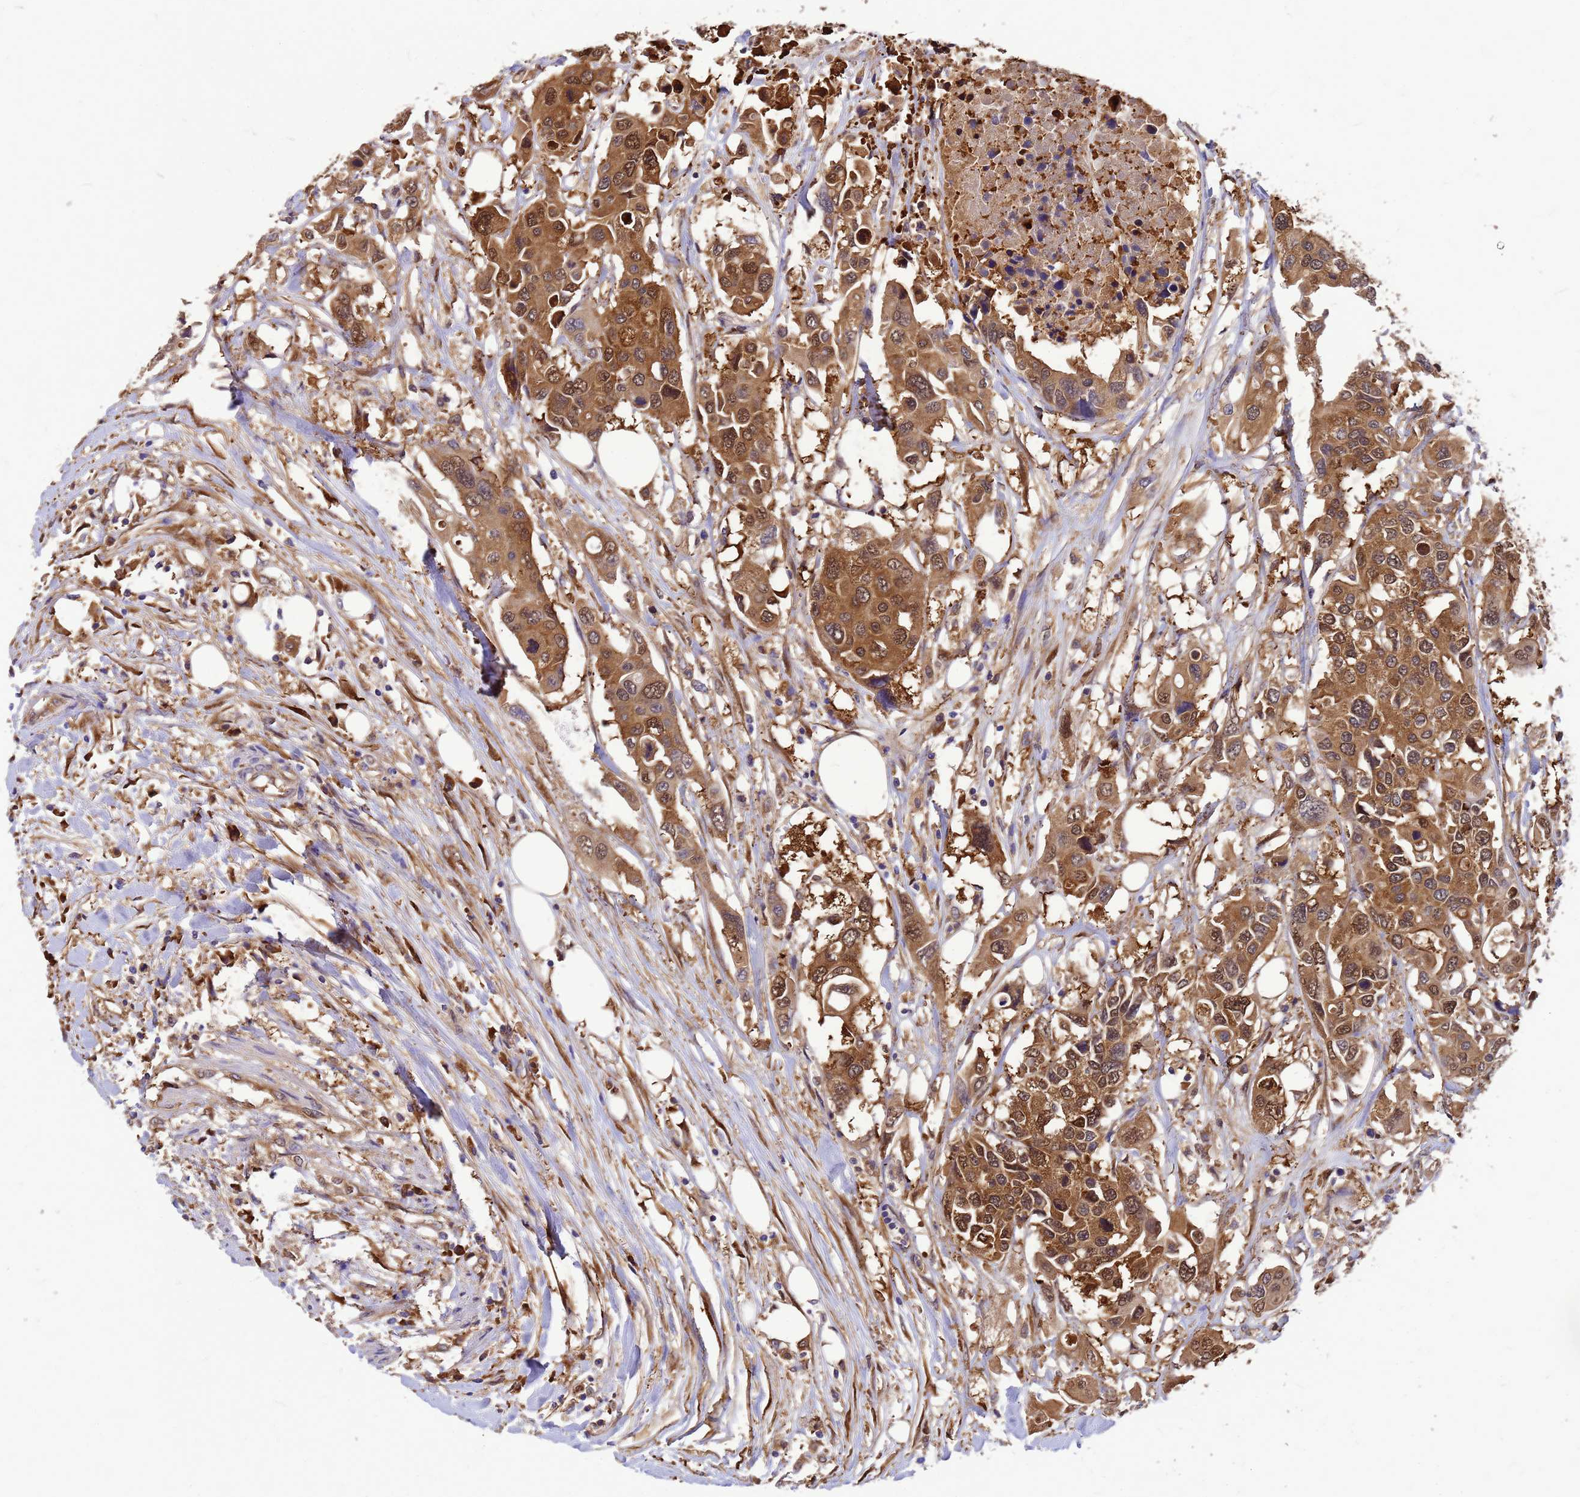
{"staining": {"intensity": "moderate", "quantity": ">75%", "location": "cytoplasmic/membranous,nuclear"}, "tissue": "colorectal cancer", "cell_type": "Tumor cells", "image_type": "cancer", "snomed": [{"axis": "morphology", "description": "Adenocarcinoma, NOS"}, {"axis": "topography", "description": "Colon"}], "caption": "This histopathology image displays IHC staining of human colorectal cancer, with medium moderate cytoplasmic/membranous and nuclear expression in about >75% of tumor cells.", "gene": "GID4", "patient": {"sex": "male", "age": 77}}